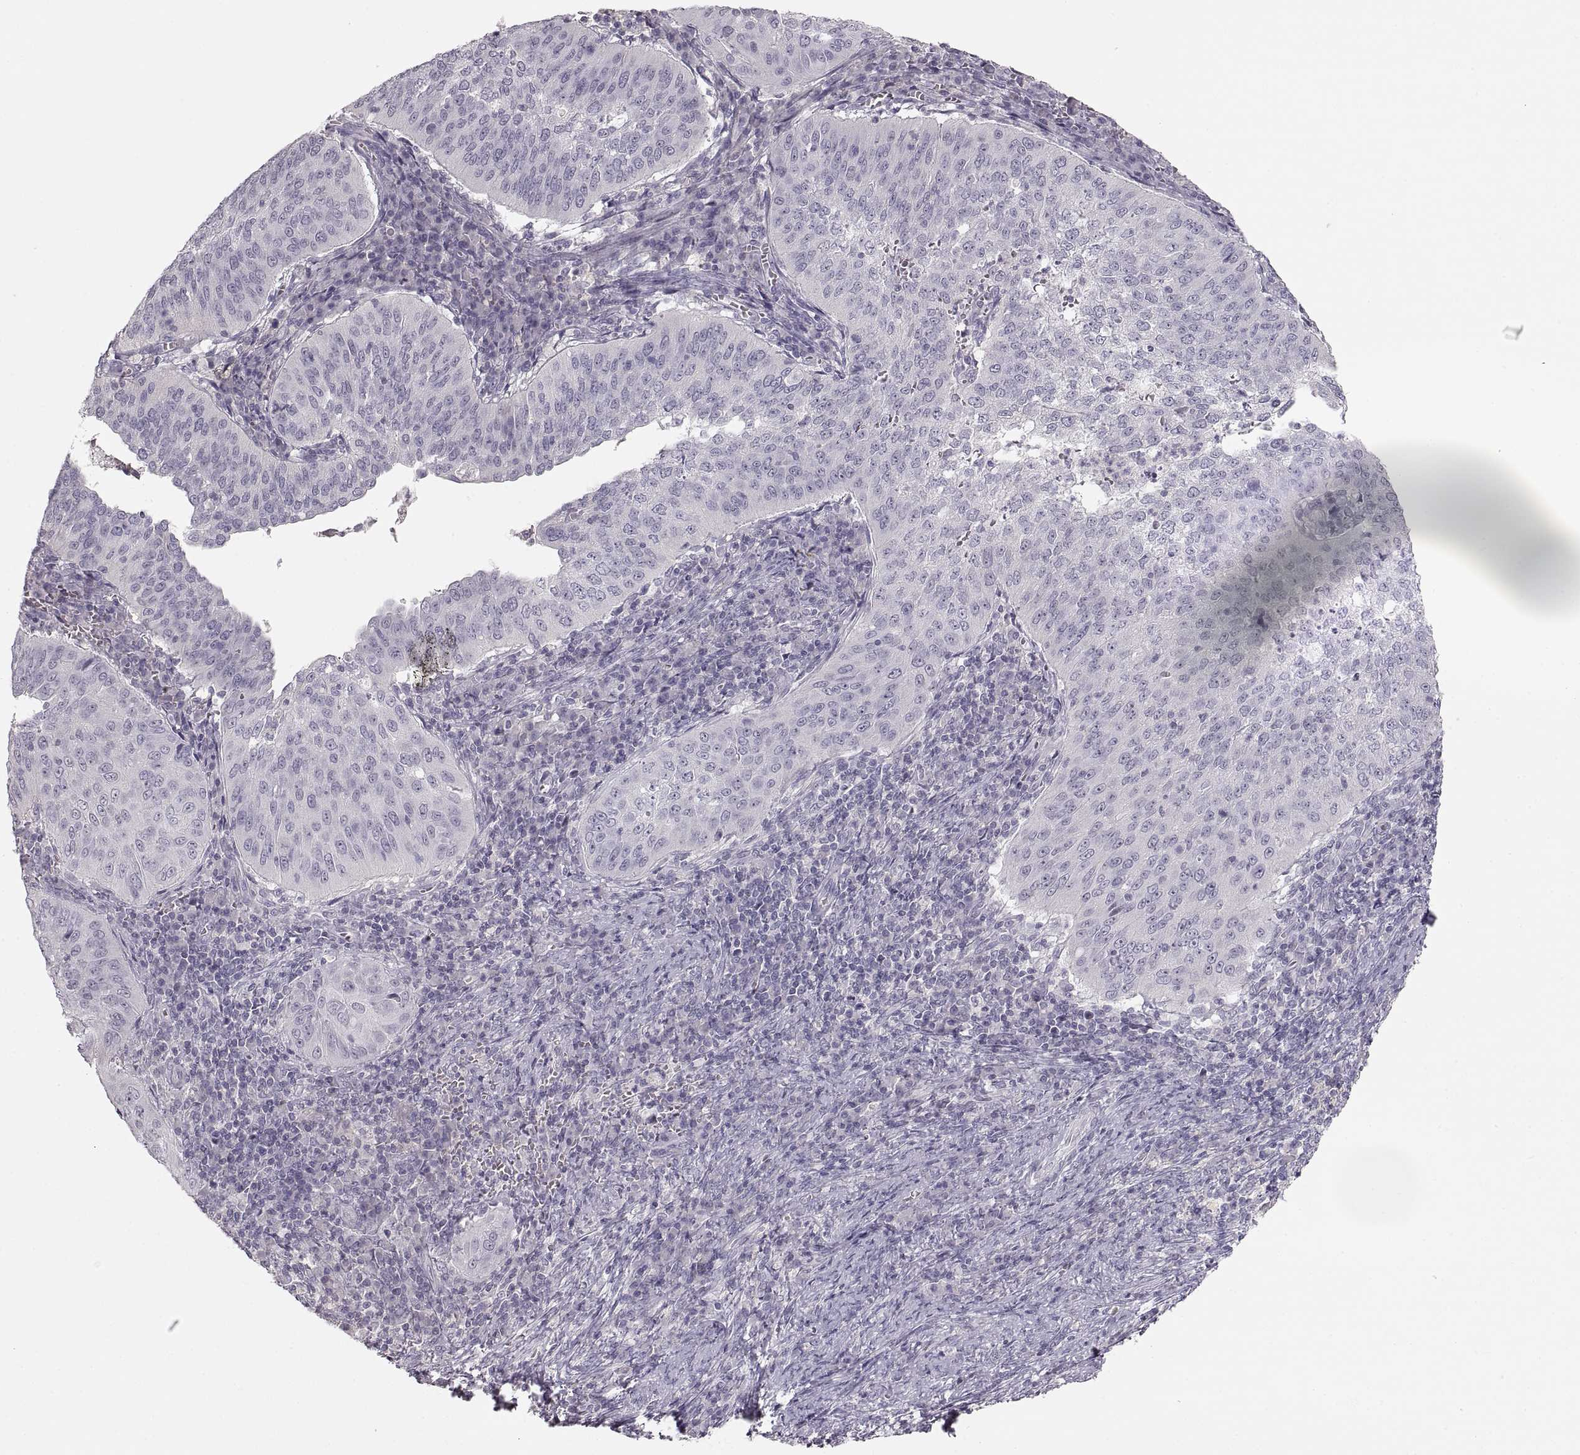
{"staining": {"intensity": "negative", "quantity": "none", "location": "none"}, "tissue": "cervical cancer", "cell_type": "Tumor cells", "image_type": "cancer", "snomed": [{"axis": "morphology", "description": "Squamous cell carcinoma, NOS"}, {"axis": "topography", "description": "Cervix"}], "caption": "A high-resolution image shows immunohistochemistry staining of cervical squamous cell carcinoma, which demonstrates no significant staining in tumor cells.", "gene": "PCSK2", "patient": {"sex": "female", "age": 39}}